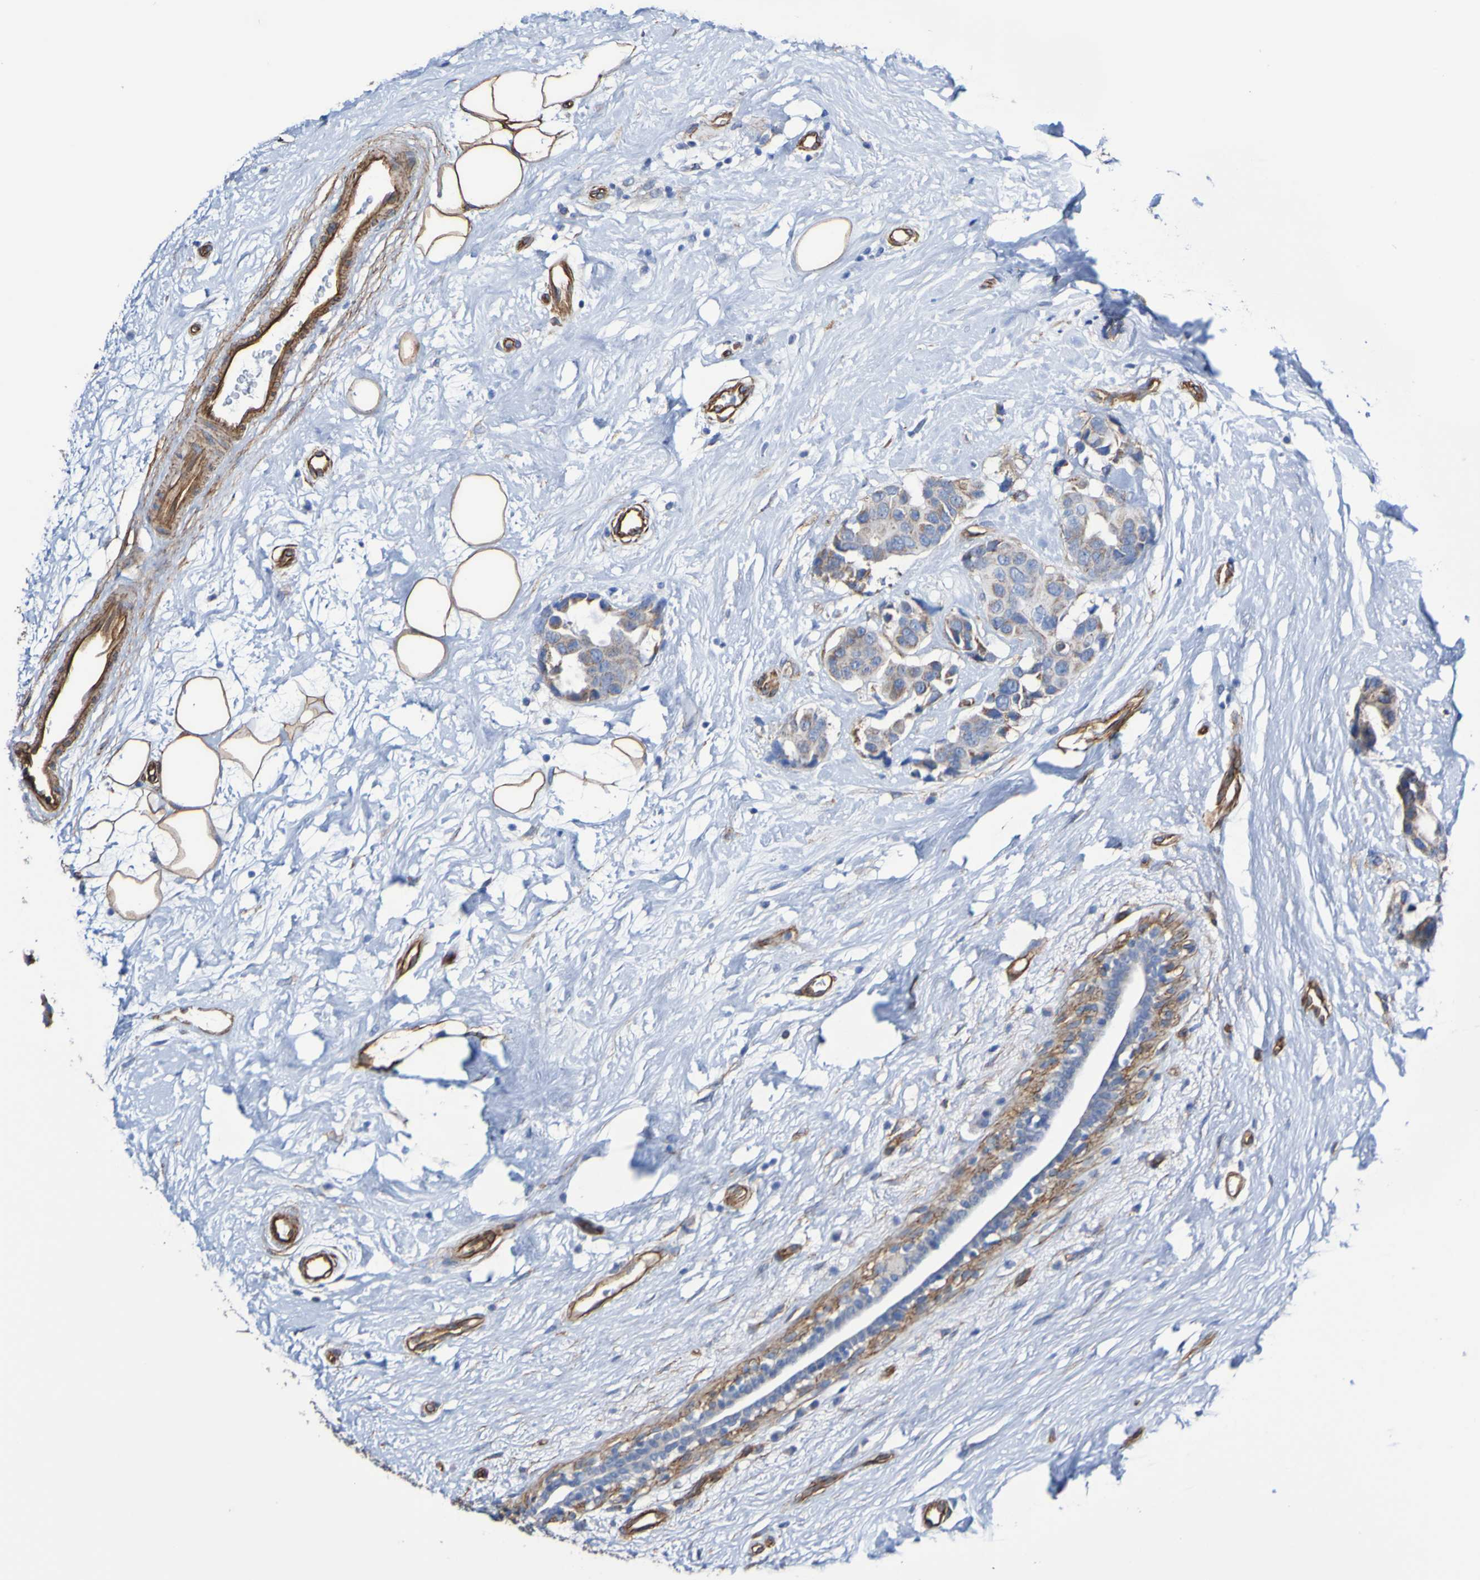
{"staining": {"intensity": "weak", "quantity": "25%-75%", "location": "cytoplasmic/membranous"}, "tissue": "breast cancer", "cell_type": "Tumor cells", "image_type": "cancer", "snomed": [{"axis": "morphology", "description": "Normal tissue, NOS"}, {"axis": "morphology", "description": "Duct carcinoma"}, {"axis": "topography", "description": "Breast"}], "caption": "Approximately 25%-75% of tumor cells in human breast cancer (invasive ductal carcinoma) reveal weak cytoplasmic/membranous protein staining as visualized by brown immunohistochemical staining.", "gene": "ELMOD3", "patient": {"sex": "female", "age": 39}}